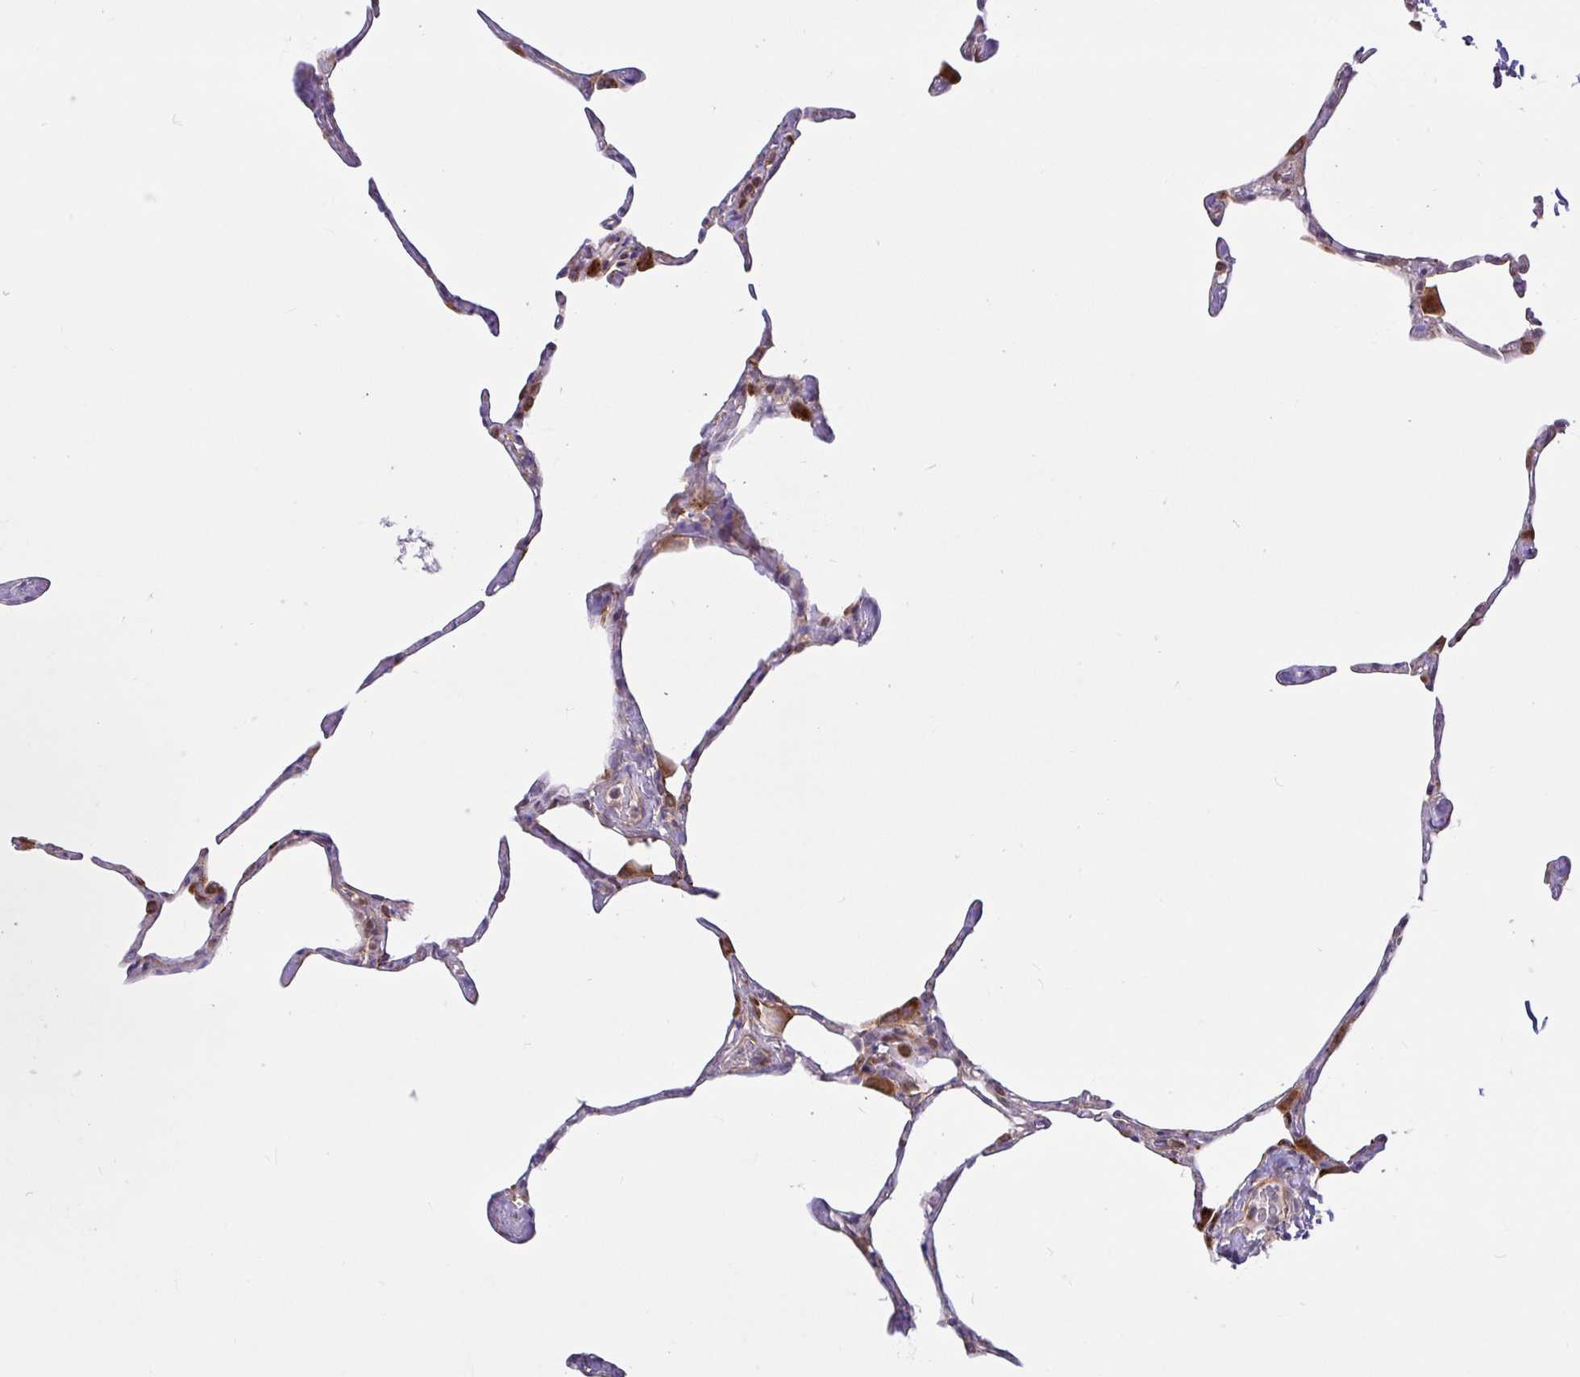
{"staining": {"intensity": "moderate", "quantity": "<25%", "location": "cytoplasmic/membranous"}, "tissue": "lung", "cell_type": "Alveolar cells", "image_type": "normal", "snomed": [{"axis": "morphology", "description": "Normal tissue, NOS"}, {"axis": "topography", "description": "Lung"}], "caption": "Protein analysis of benign lung demonstrates moderate cytoplasmic/membranous expression in about <25% of alveolar cells. The protein of interest is stained brown, and the nuclei are stained in blue (DAB IHC with brightfield microscopy, high magnification).", "gene": "NTPCR", "patient": {"sex": "male", "age": 65}}